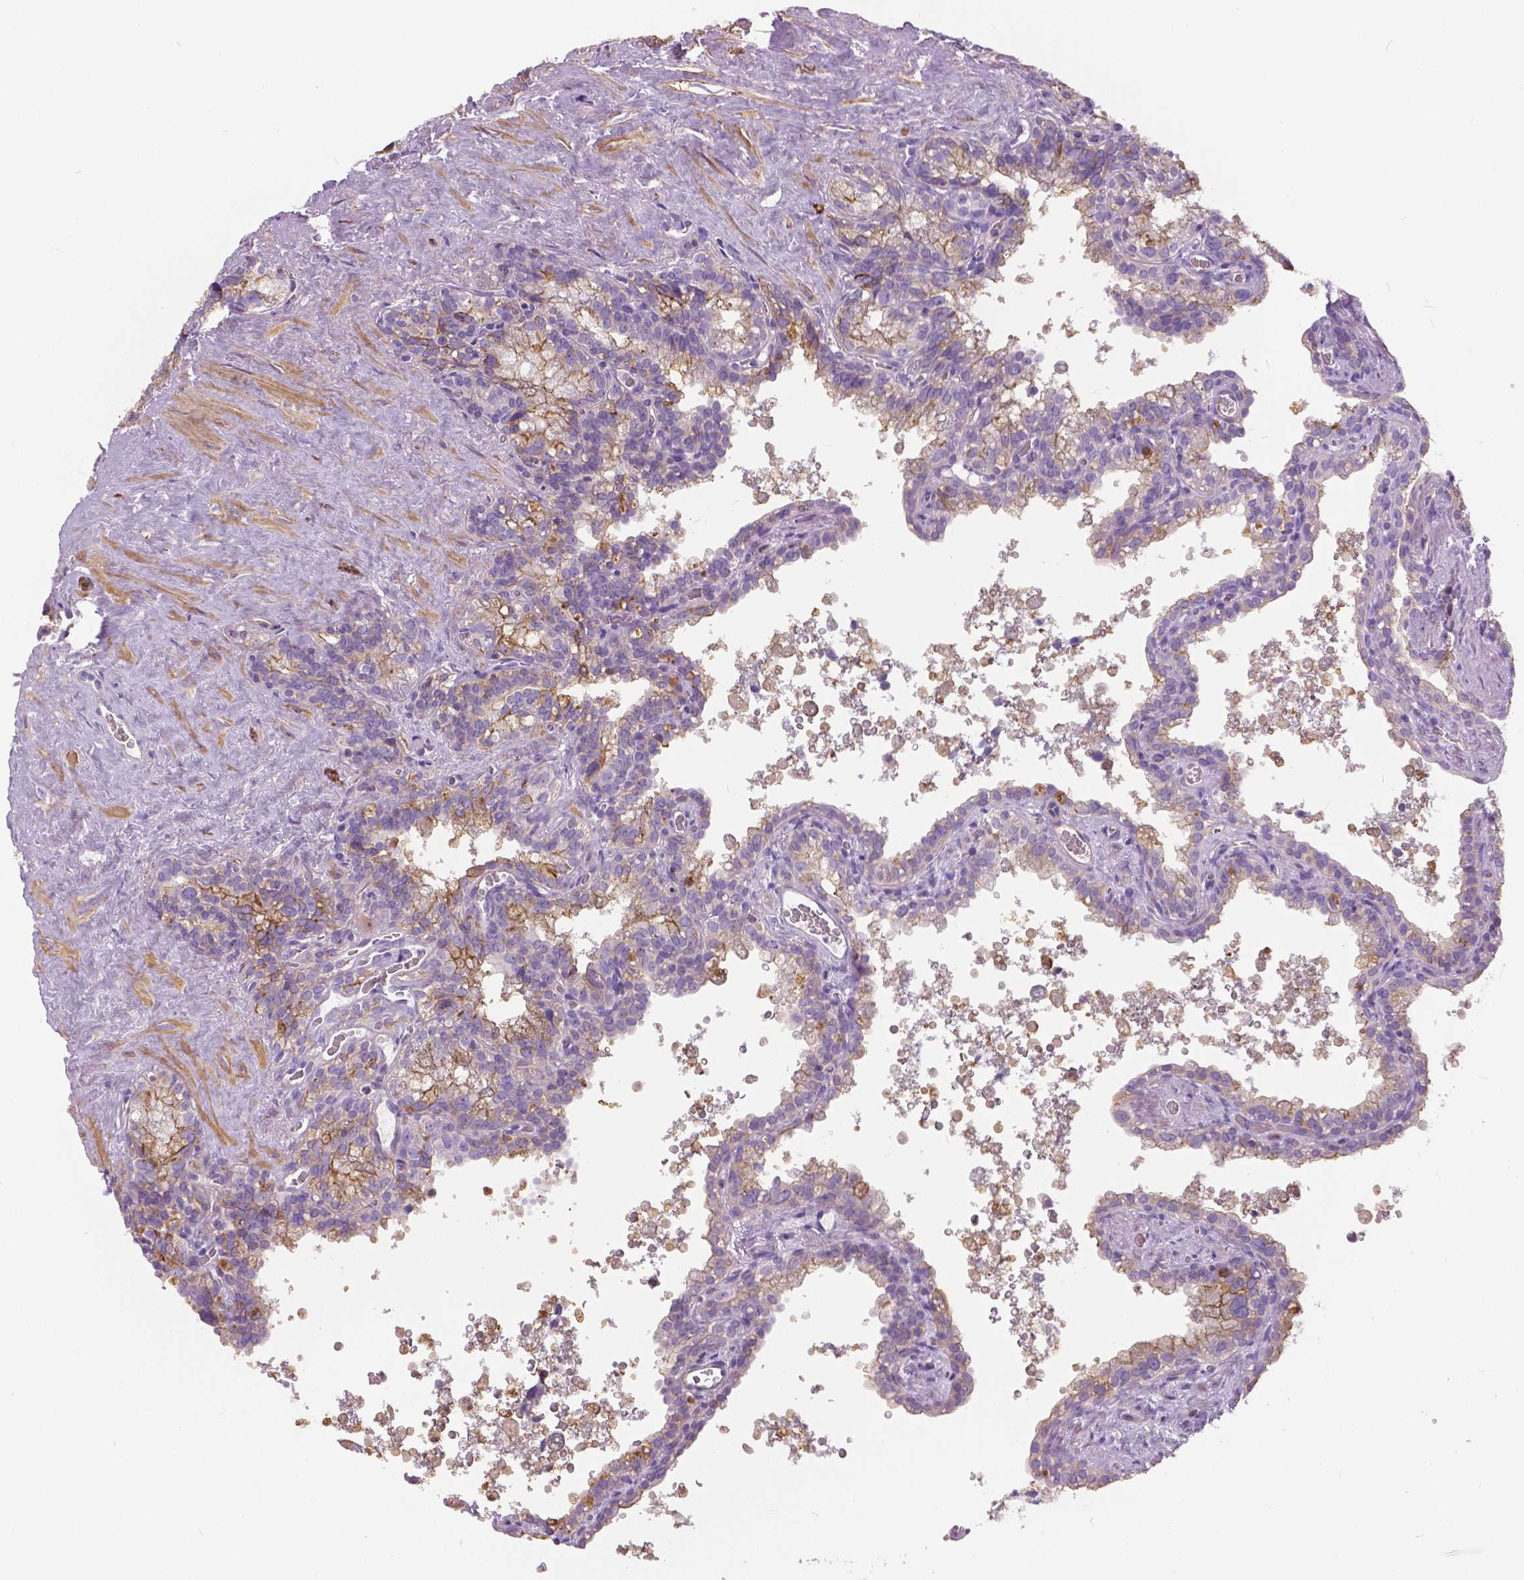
{"staining": {"intensity": "strong", "quantity": "<25%", "location": "cytoplasmic/membranous"}, "tissue": "seminal vesicle", "cell_type": "Glandular cells", "image_type": "normal", "snomed": [{"axis": "morphology", "description": "Normal tissue, NOS"}, {"axis": "topography", "description": "Prostate"}, {"axis": "topography", "description": "Seminal veicle"}], "caption": "Protein expression analysis of unremarkable seminal vesicle exhibits strong cytoplasmic/membranous expression in about <25% of glandular cells.", "gene": "ANXA13", "patient": {"sex": "male", "age": 71}}